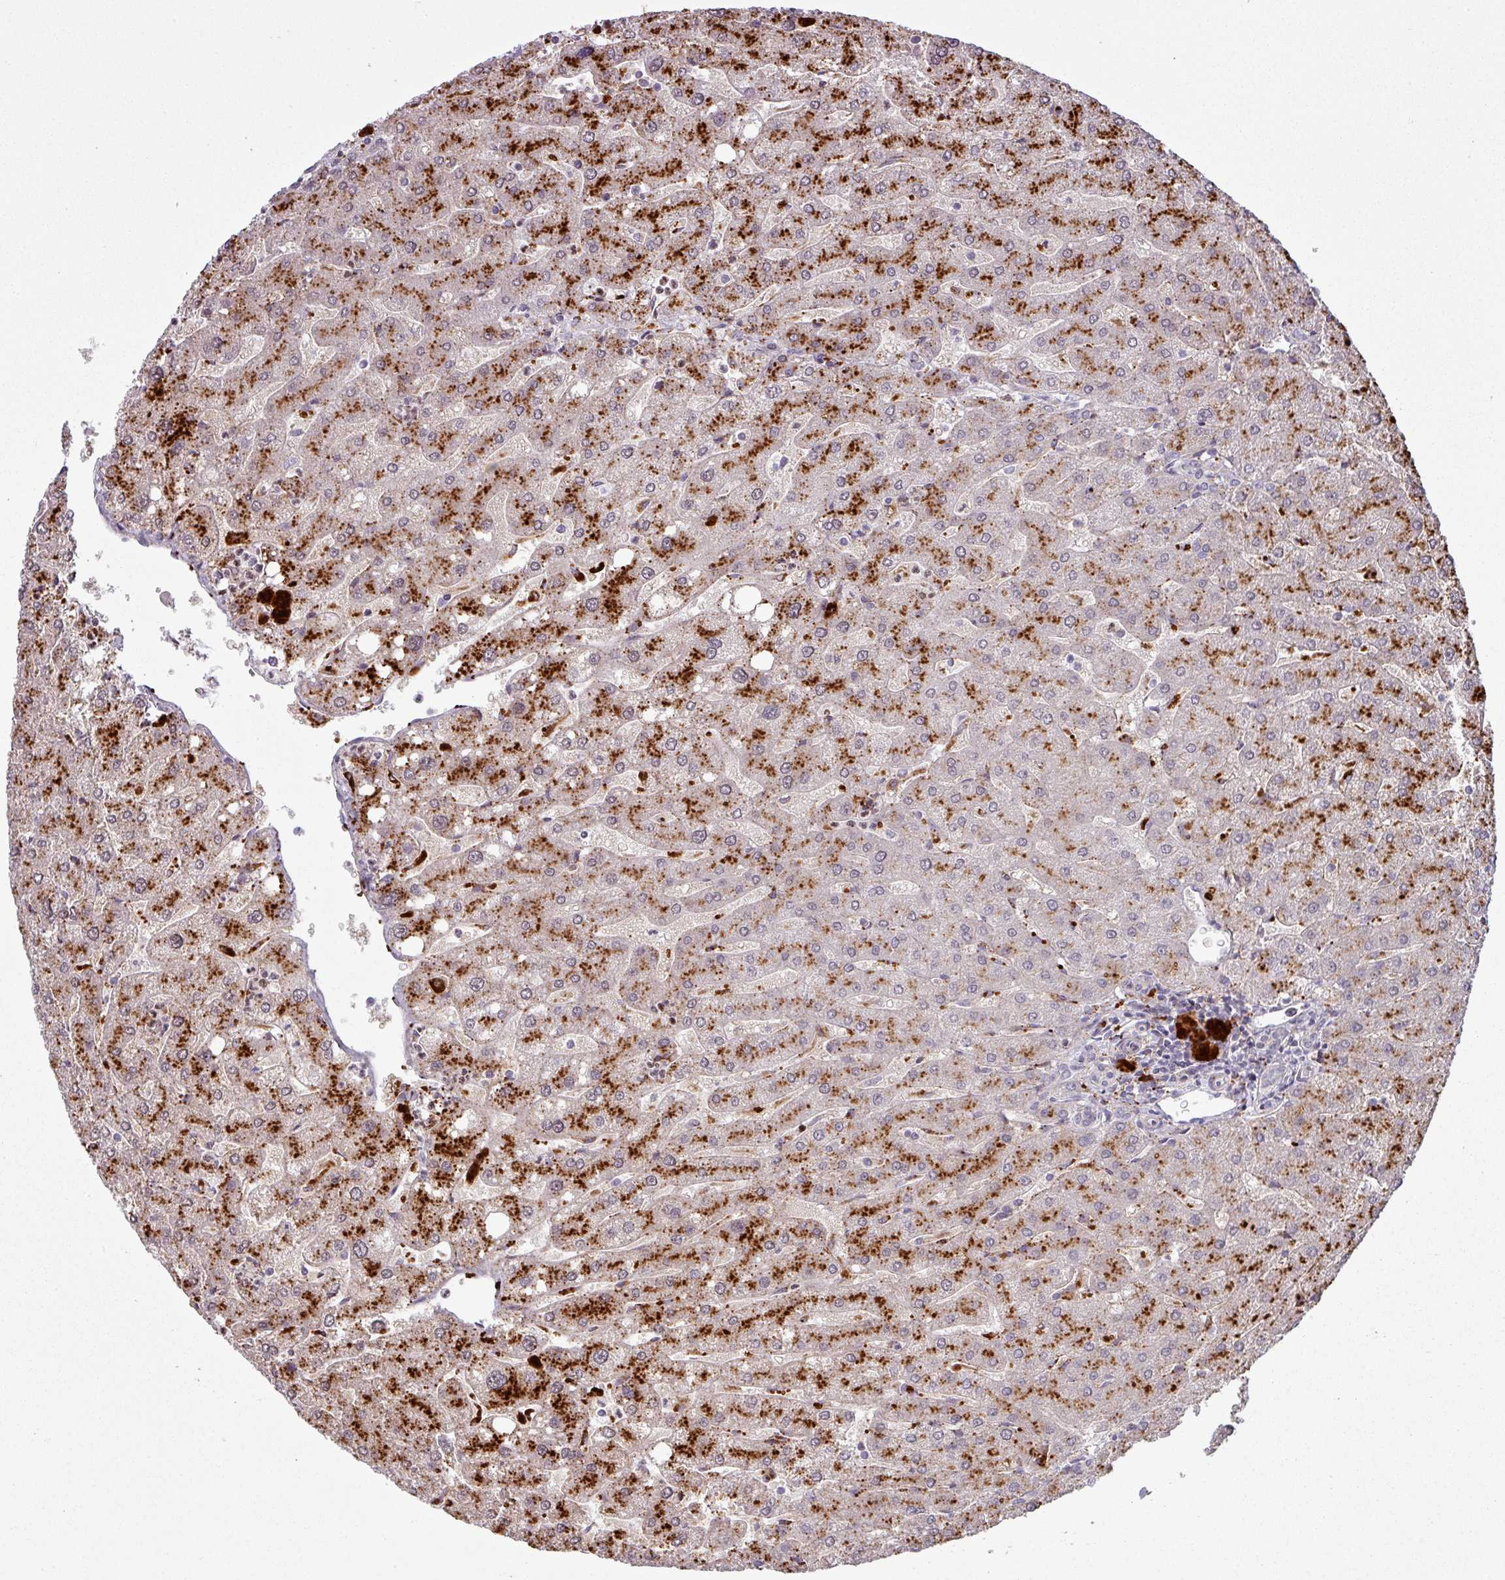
{"staining": {"intensity": "negative", "quantity": "none", "location": "none"}, "tissue": "liver", "cell_type": "Cholangiocytes", "image_type": "normal", "snomed": [{"axis": "morphology", "description": "Normal tissue, NOS"}, {"axis": "topography", "description": "Liver"}], "caption": "Immunohistochemistry (IHC) photomicrograph of benign liver: human liver stained with DAB demonstrates no significant protein expression in cholangiocytes.", "gene": "MAP7D2", "patient": {"sex": "male", "age": 67}}